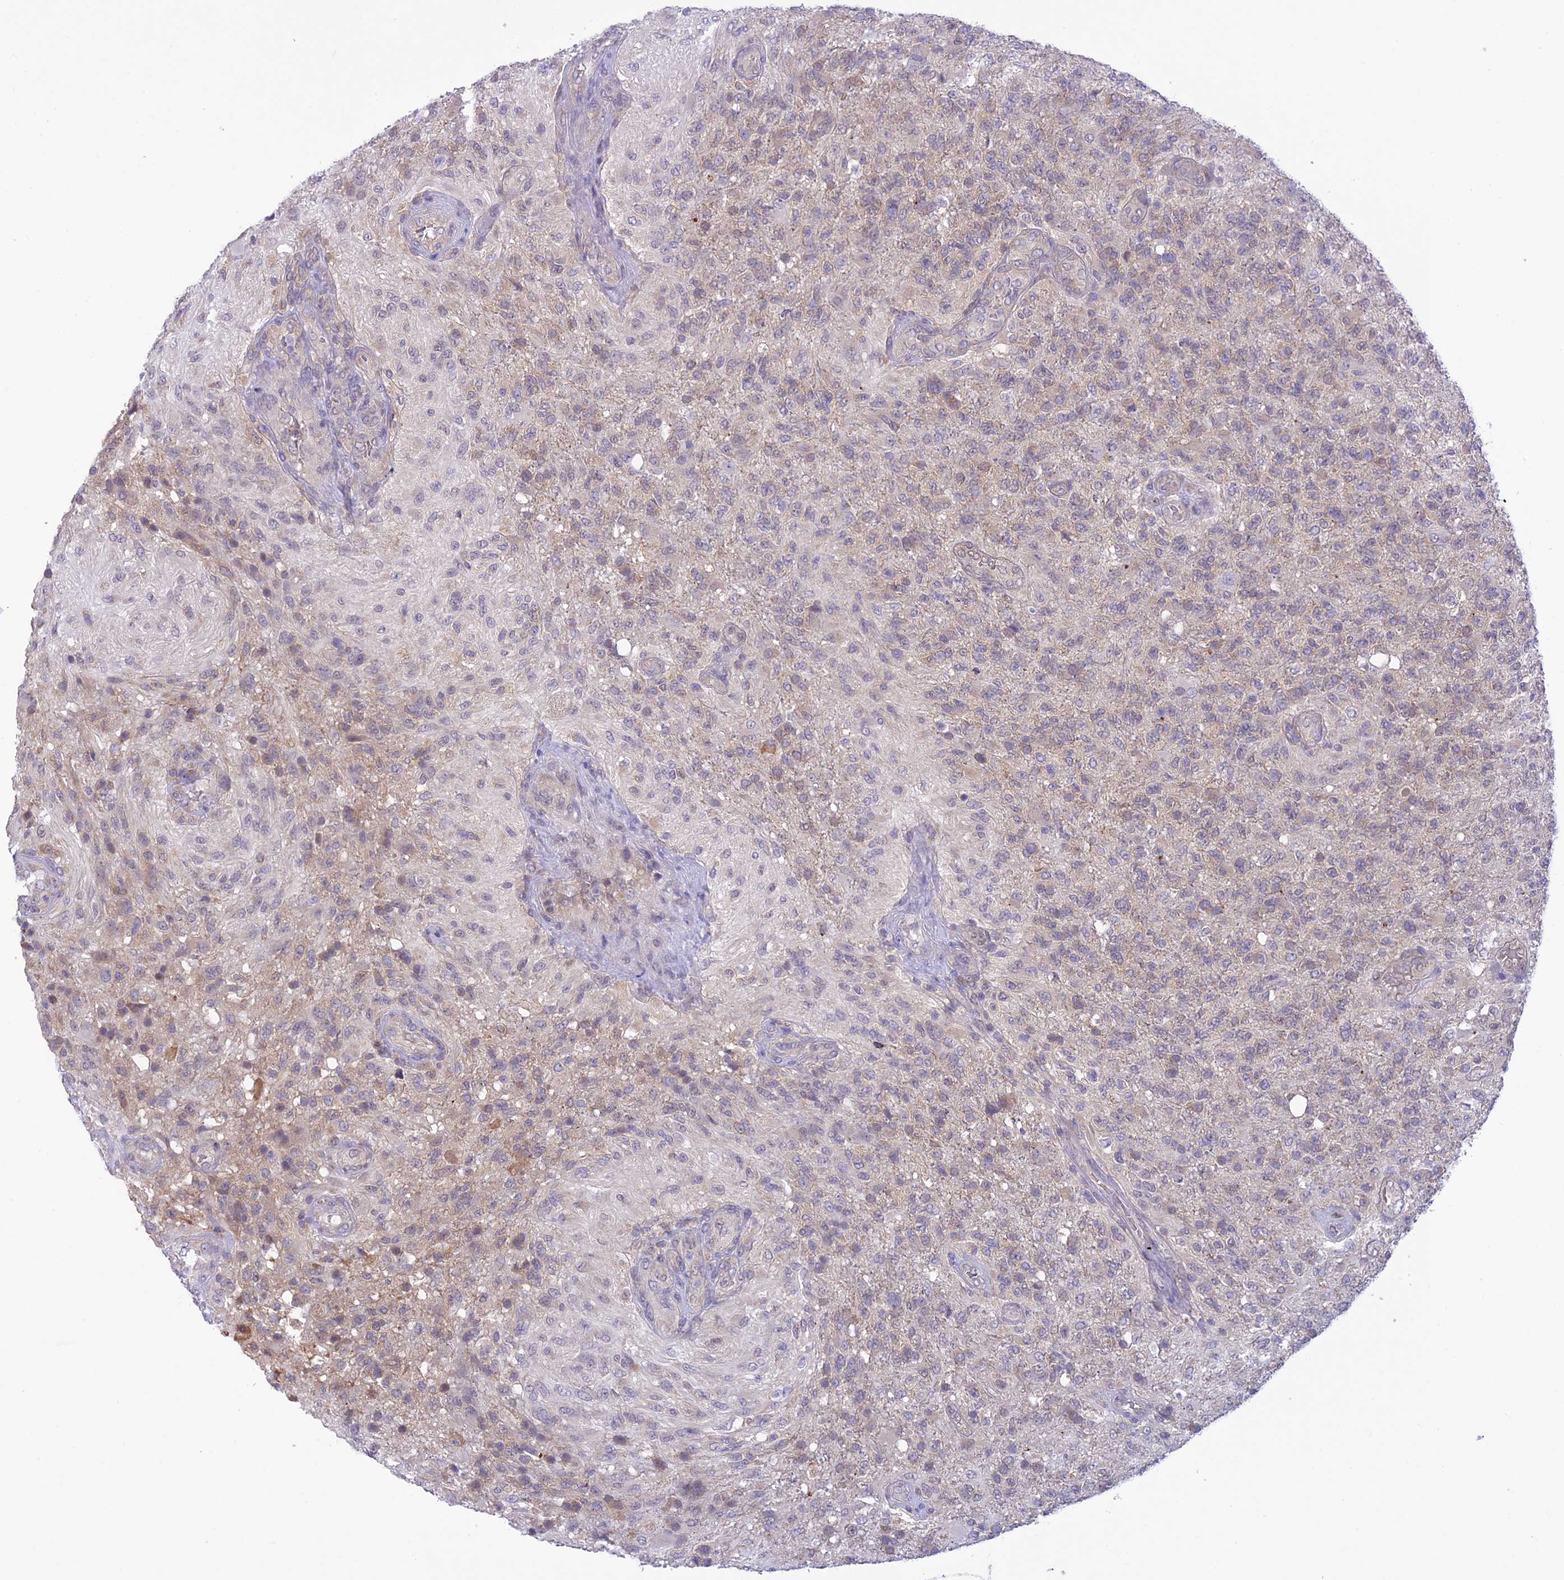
{"staining": {"intensity": "weak", "quantity": "<25%", "location": "cytoplasmic/membranous"}, "tissue": "glioma", "cell_type": "Tumor cells", "image_type": "cancer", "snomed": [{"axis": "morphology", "description": "Glioma, malignant, High grade"}, {"axis": "topography", "description": "Brain"}], "caption": "Human malignant high-grade glioma stained for a protein using immunohistochemistry (IHC) demonstrates no expression in tumor cells.", "gene": "RNF126", "patient": {"sex": "male", "age": 56}}